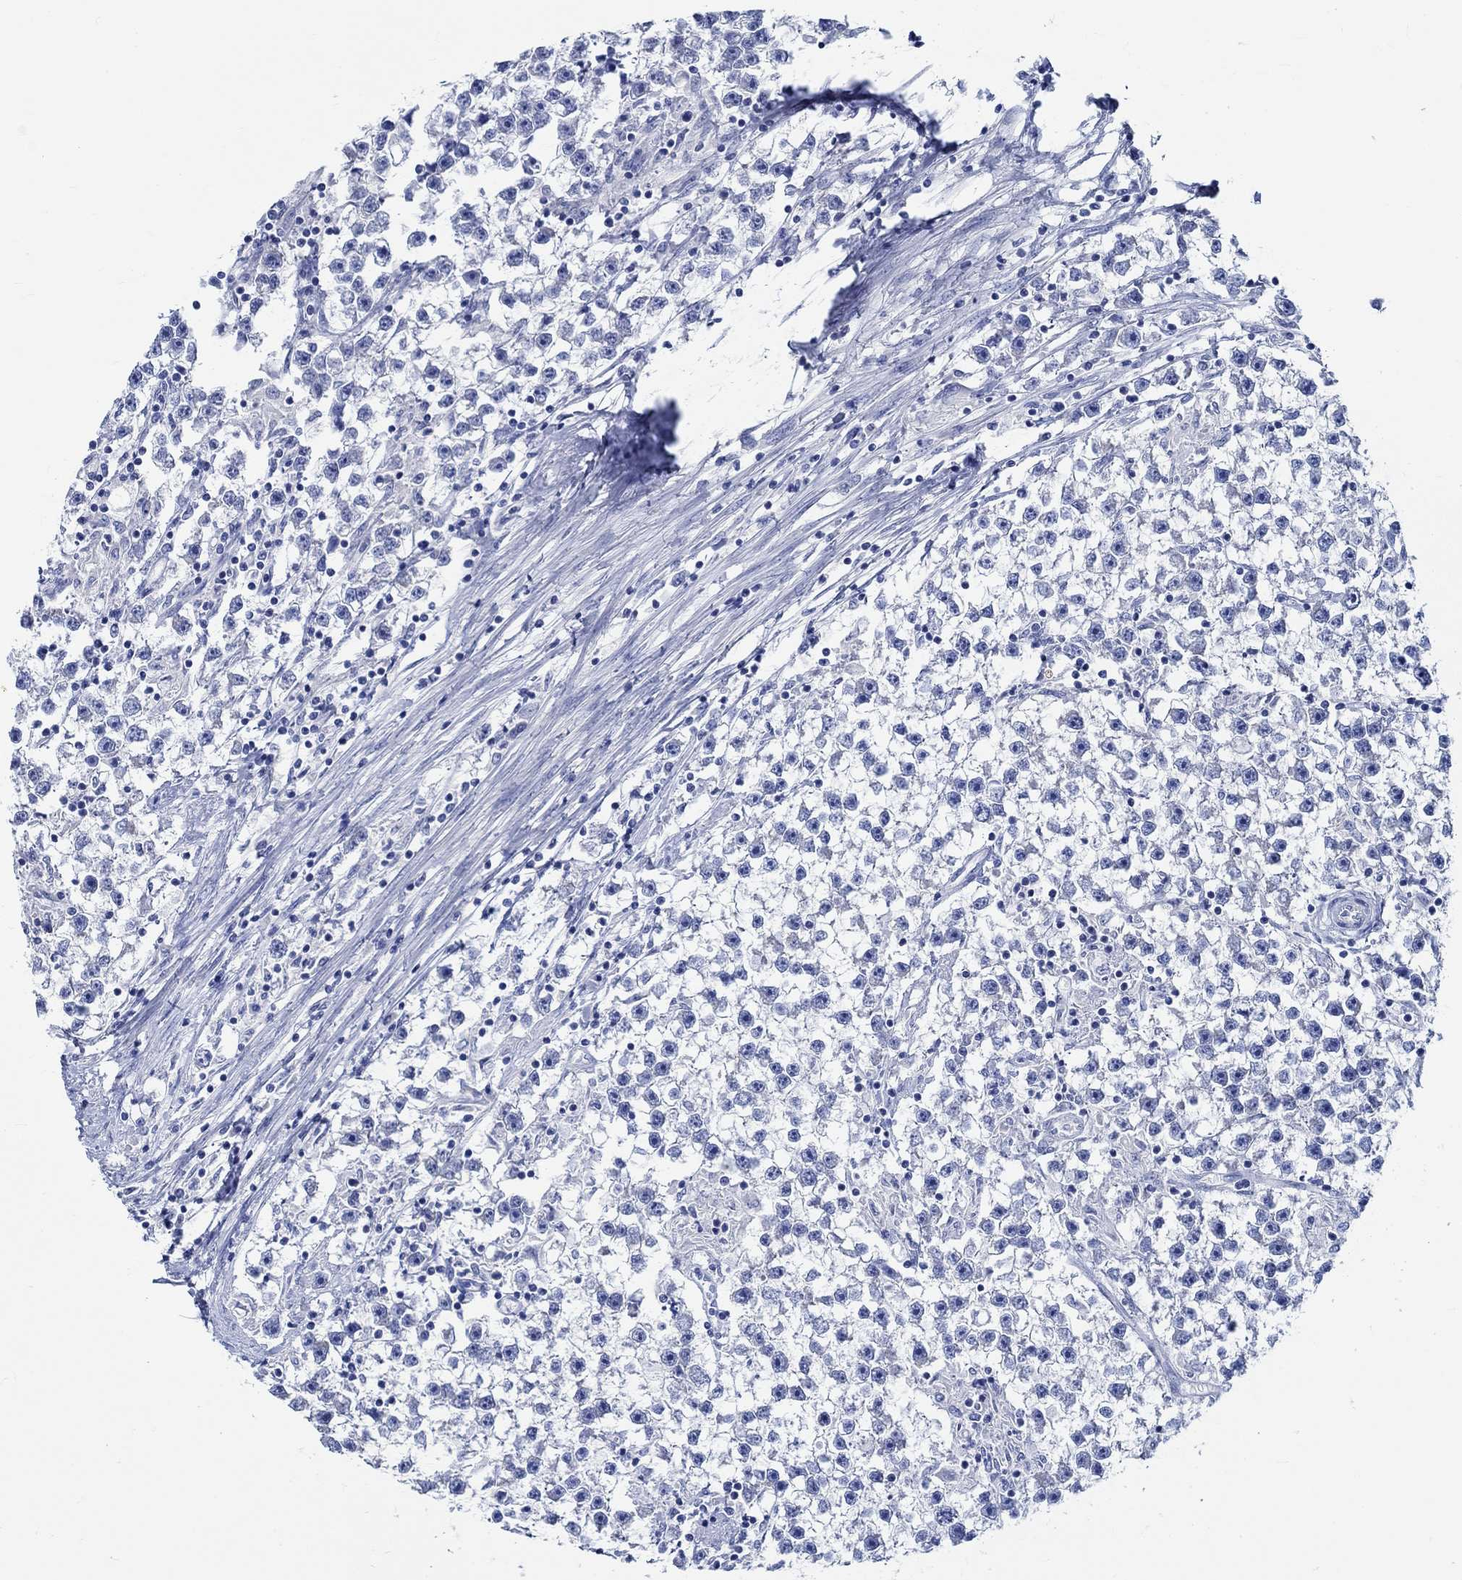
{"staining": {"intensity": "negative", "quantity": "none", "location": "none"}, "tissue": "testis cancer", "cell_type": "Tumor cells", "image_type": "cancer", "snomed": [{"axis": "morphology", "description": "Seminoma, NOS"}, {"axis": "topography", "description": "Testis"}], "caption": "This is an IHC histopathology image of testis cancer (seminoma). There is no positivity in tumor cells.", "gene": "PTPRN2", "patient": {"sex": "male", "age": 59}}